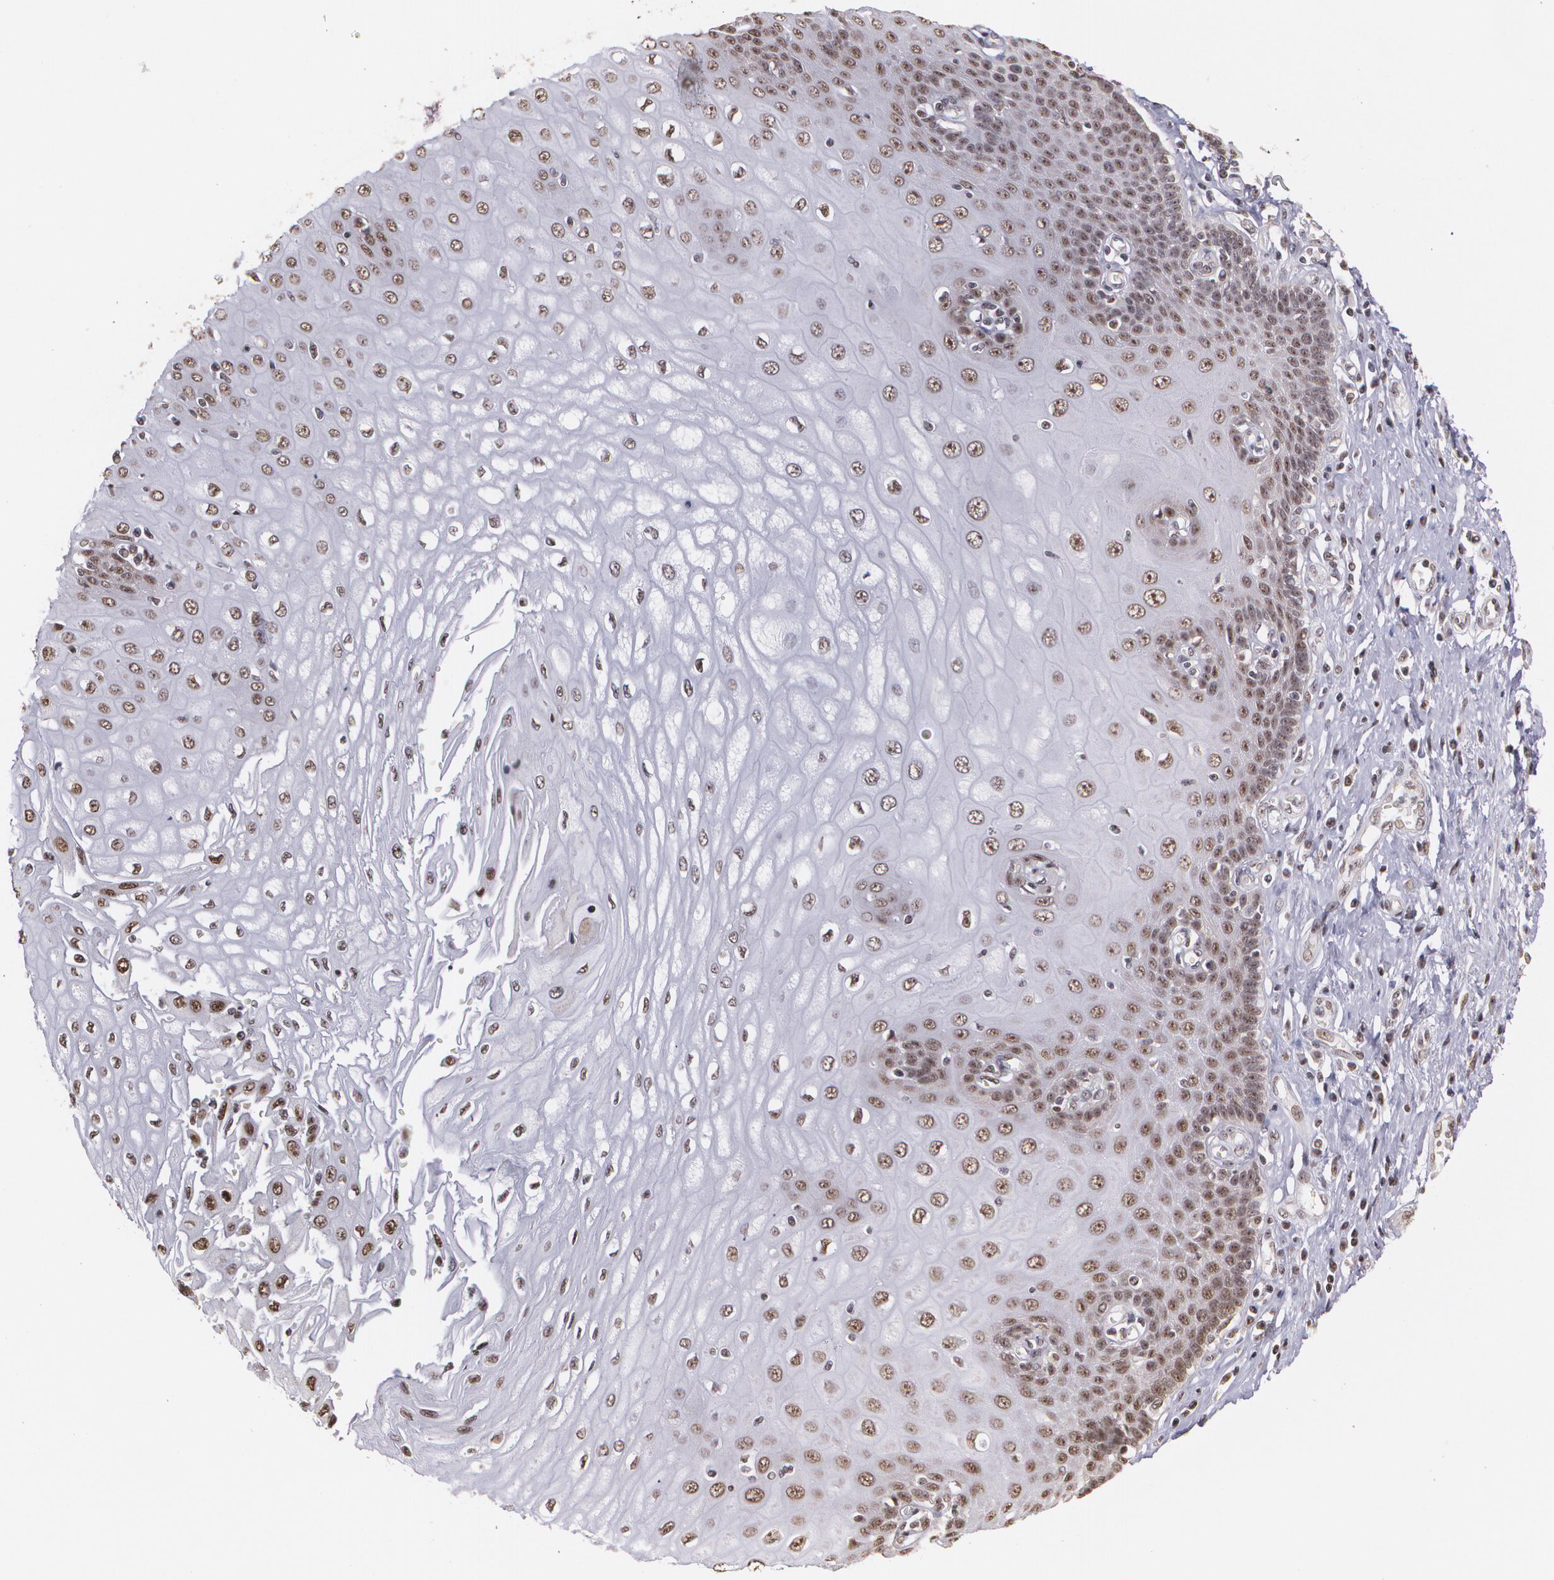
{"staining": {"intensity": "moderate", "quantity": ">75%", "location": "nuclear"}, "tissue": "esophagus", "cell_type": "Squamous epithelial cells", "image_type": "normal", "snomed": [{"axis": "morphology", "description": "Normal tissue, NOS"}, {"axis": "topography", "description": "Esophagus"}], "caption": "This micrograph displays immunohistochemistry staining of unremarkable esophagus, with medium moderate nuclear positivity in approximately >75% of squamous epithelial cells.", "gene": "C6orf15", "patient": {"sex": "male", "age": 62}}